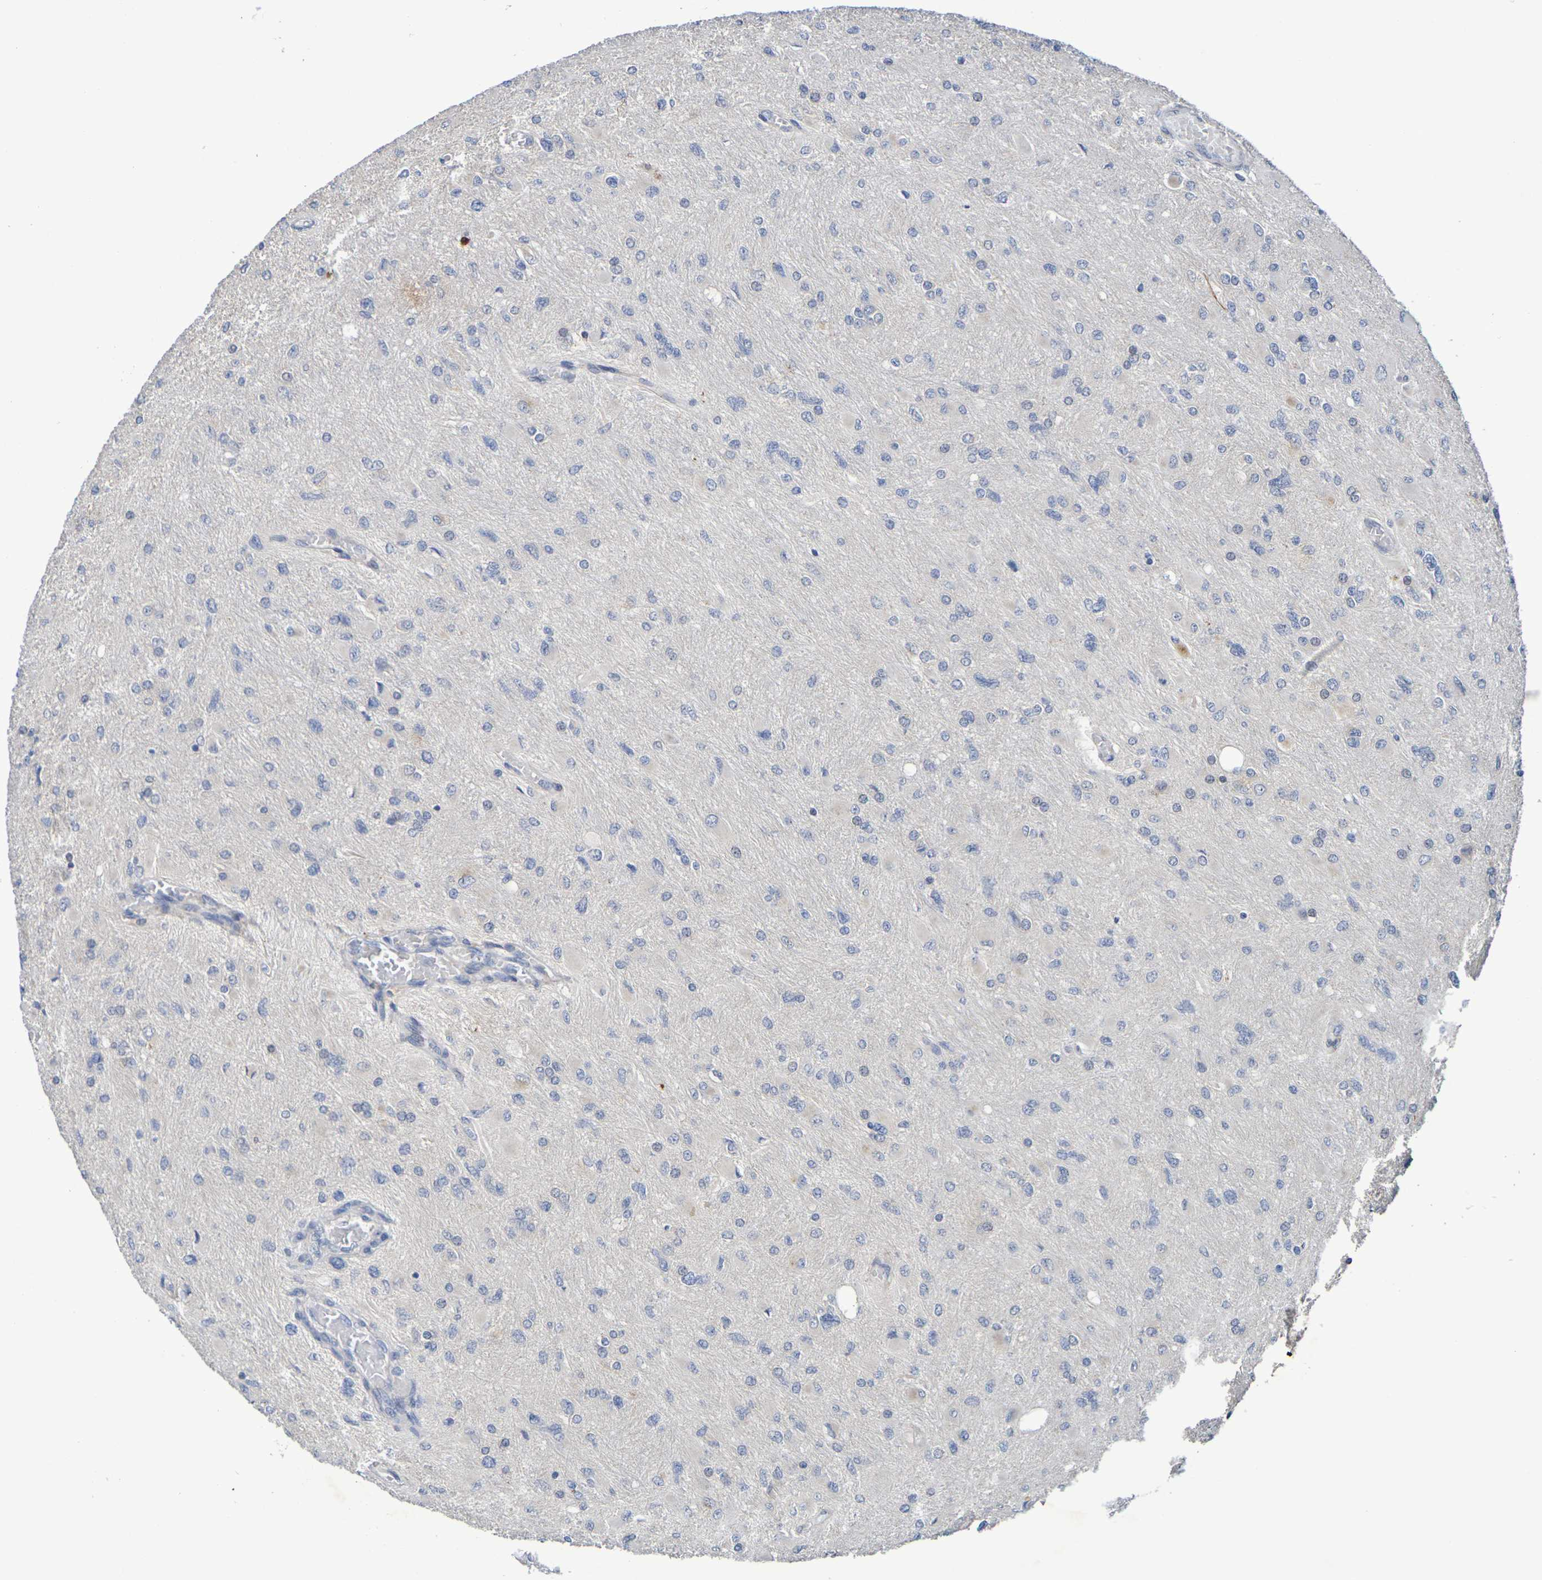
{"staining": {"intensity": "negative", "quantity": "none", "location": "none"}, "tissue": "glioma", "cell_type": "Tumor cells", "image_type": "cancer", "snomed": [{"axis": "morphology", "description": "Glioma, malignant, High grade"}, {"axis": "topography", "description": "Cerebral cortex"}], "caption": "Micrograph shows no protein staining in tumor cells of glioma tissue.", "gene": "SDC4", "patient": {"sex": "female", "age": 36}}